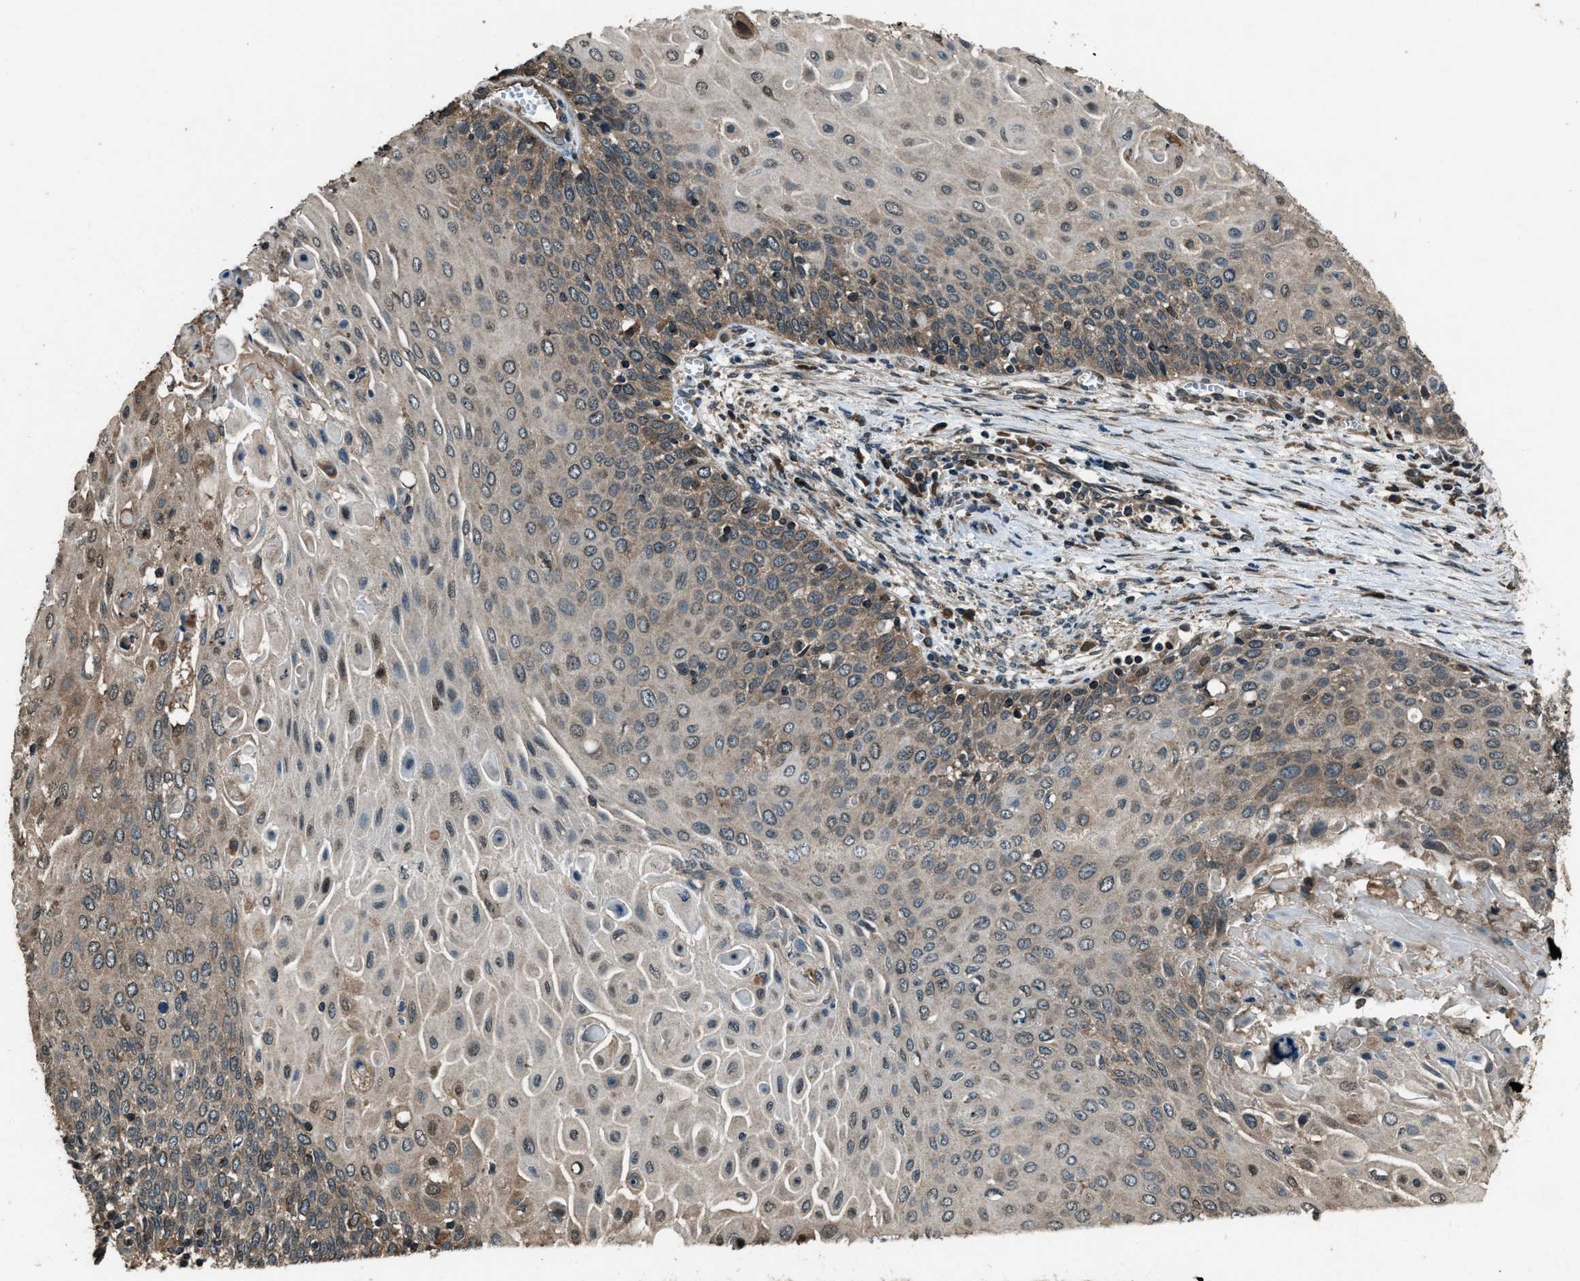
{"staining": {"intensity": "weak", "quantity": ">75%", "location": "cytoplasmic/membranous"}, "tissue": "cervical cancer", "cell_type": "Tumor cells", "image_type": "cancer", "snomed": [{"axis": "morphology", "description": "Squamous cell carcinoma, NOS"}, {"axis": "topography", "description": "Cervix"}], "caption": "Immunohistochemistry (IHC) (DAB (3,3'-diaminobenzidine)) staining of human cervical squamous cell carcinoma displays weak cytoplasmic/membranous protein expression in approximately >75% of tumor cells. The staining was performed using DAB (3,3'-diaminobenzidine) to visualize the protein expression in brown, while the nuclei were stained in blue with hematoxylin (Magnification: 20x).", "gene": "TRIM4", "patient": {"sex": "female", "age": 39}}